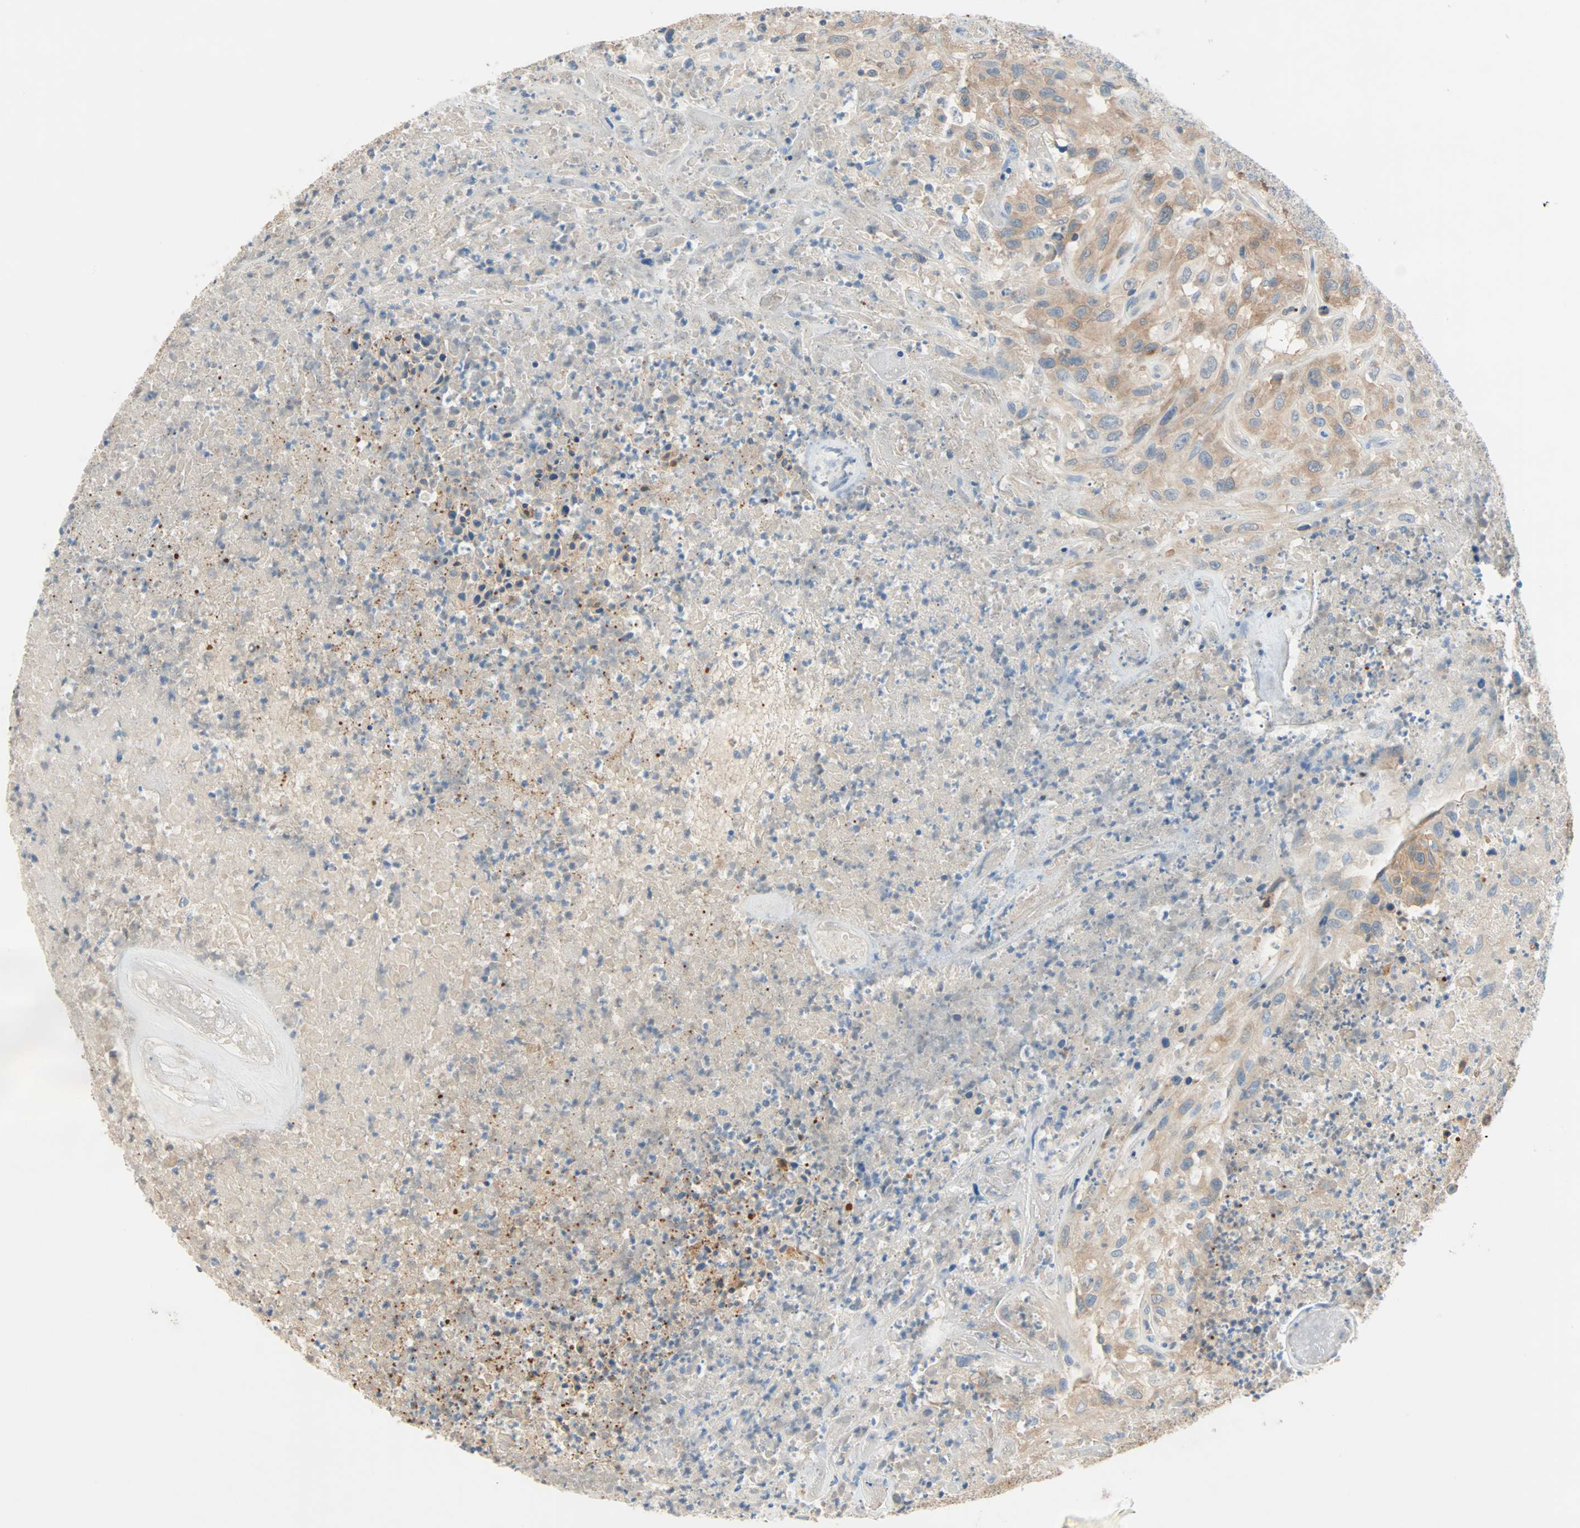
{"staining": {"intensity": "weak", "quantity": ">75%", "location": "cytoplasmic/membranous"}, "tissue": "urothelial cancer", "cell_type": "Tumor cells", "image_type": "cancer", "snomed": [{"axis": "morphology", "description": "Urothelial carcinoma, High grade"}, {"axis": "topography", "description": "Urinary bladder"}], "caption": "Immunohistochemical staining of human high-grade urothelial carcinoma exhibits weak cytoplasmic/membranous protein staining in about >75% of tumor cells. The staining is performed using DAB (3,3'-diaminobenzidine) brown chromogen to label protein expression. The nuclei are counter-stained blue using hematoxylin.", "gene": "TNFRSF12A", "patient": {"sex": "male", "age": 66}}